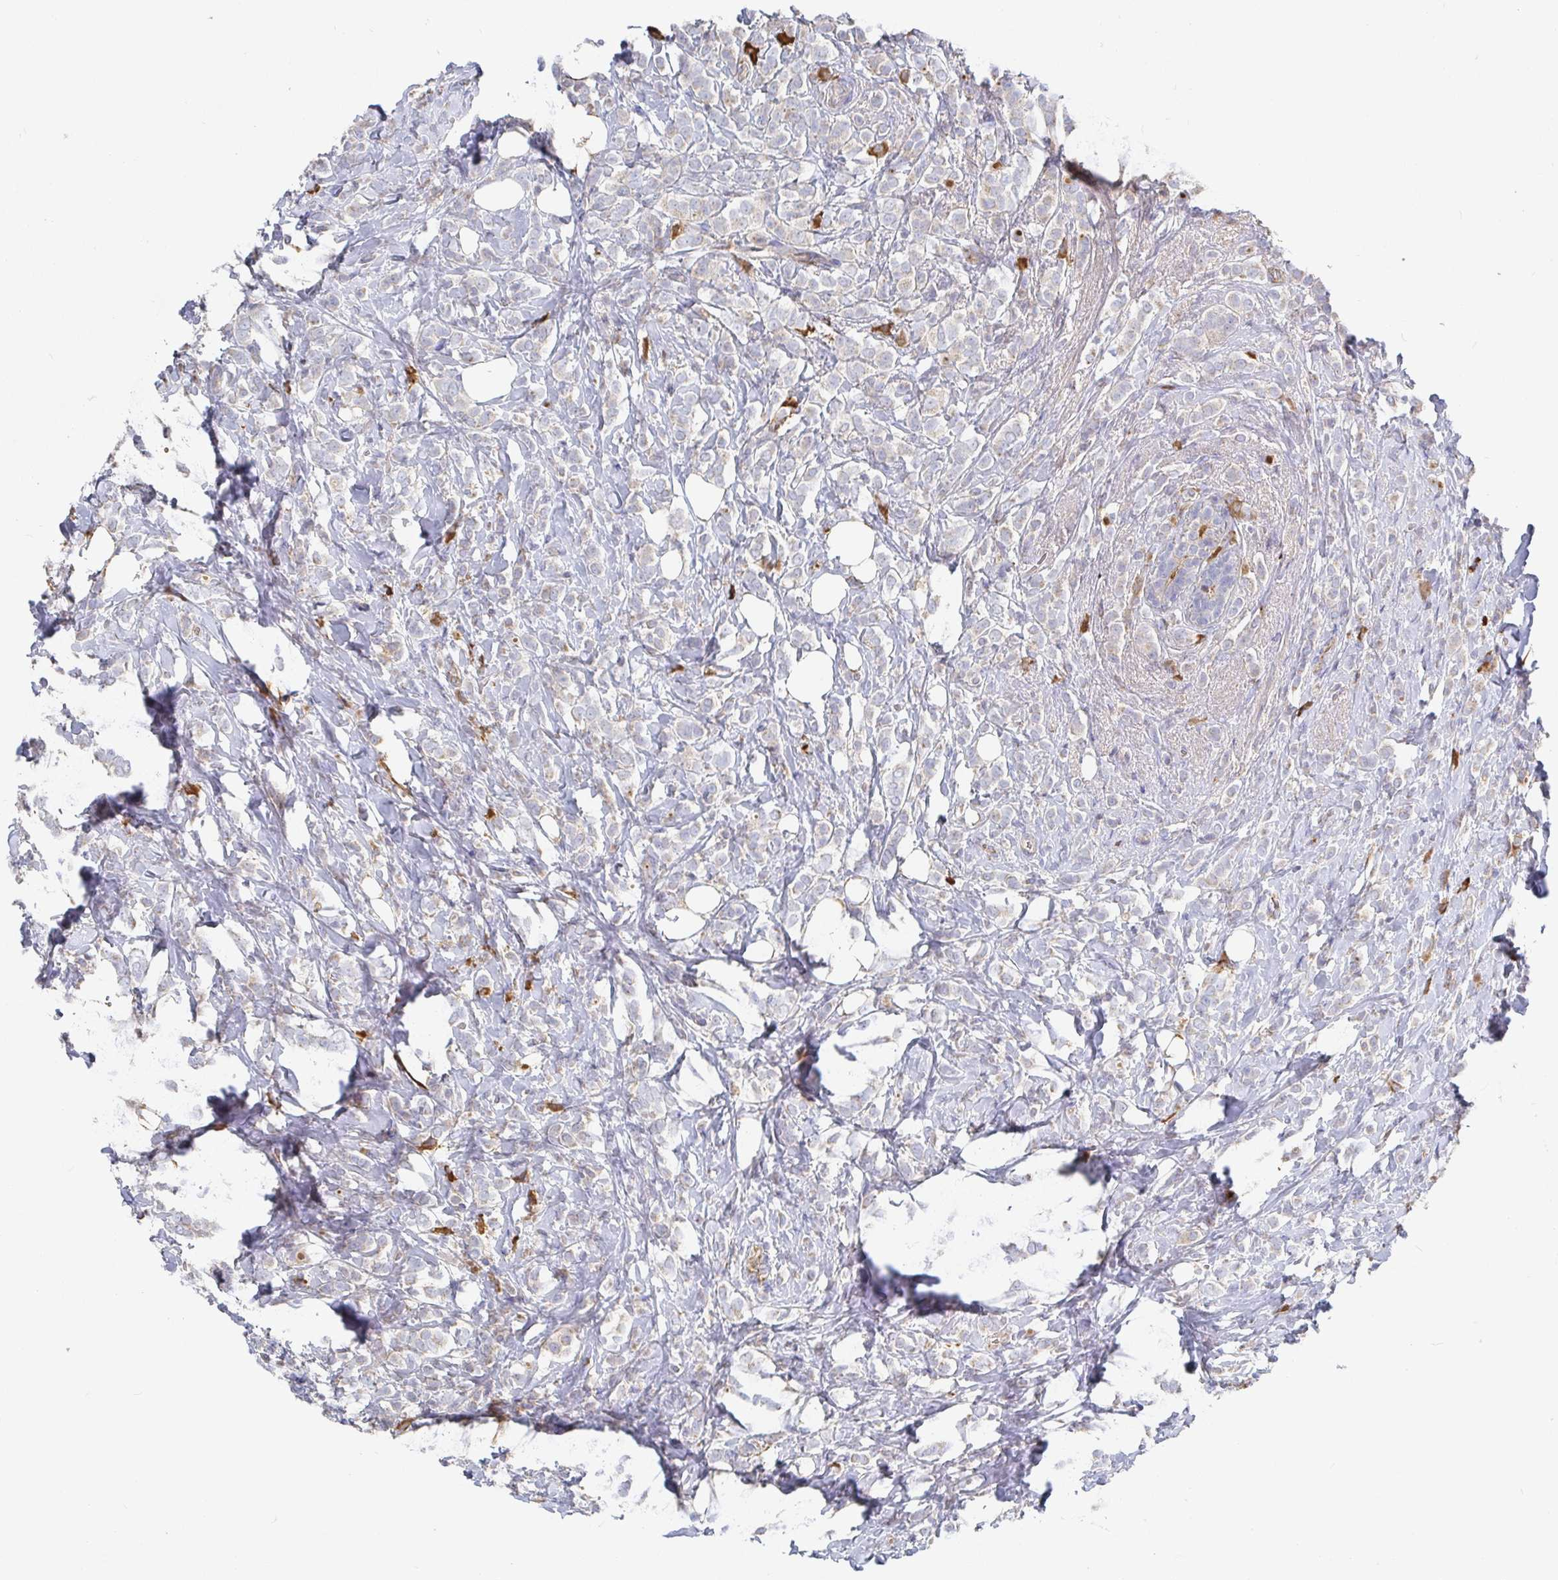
{"staining": {"intensity": "negative", "quantity": "none", "location": "none"}, "tissue": "breast cancer", "cell_type": "Tumor cells", "image_type": "cancer", "snomed": [{"axis": "morphology", "description": "Lobular carcinoma"}, {"axis": "topography", "description": "Breast"}], "caption": "Breast cancer was stained to show a protein in brown. There is no significant staining in tumor cells.", "gene": "IRAK2", "patient": {"sex": "female", "age": 49}}